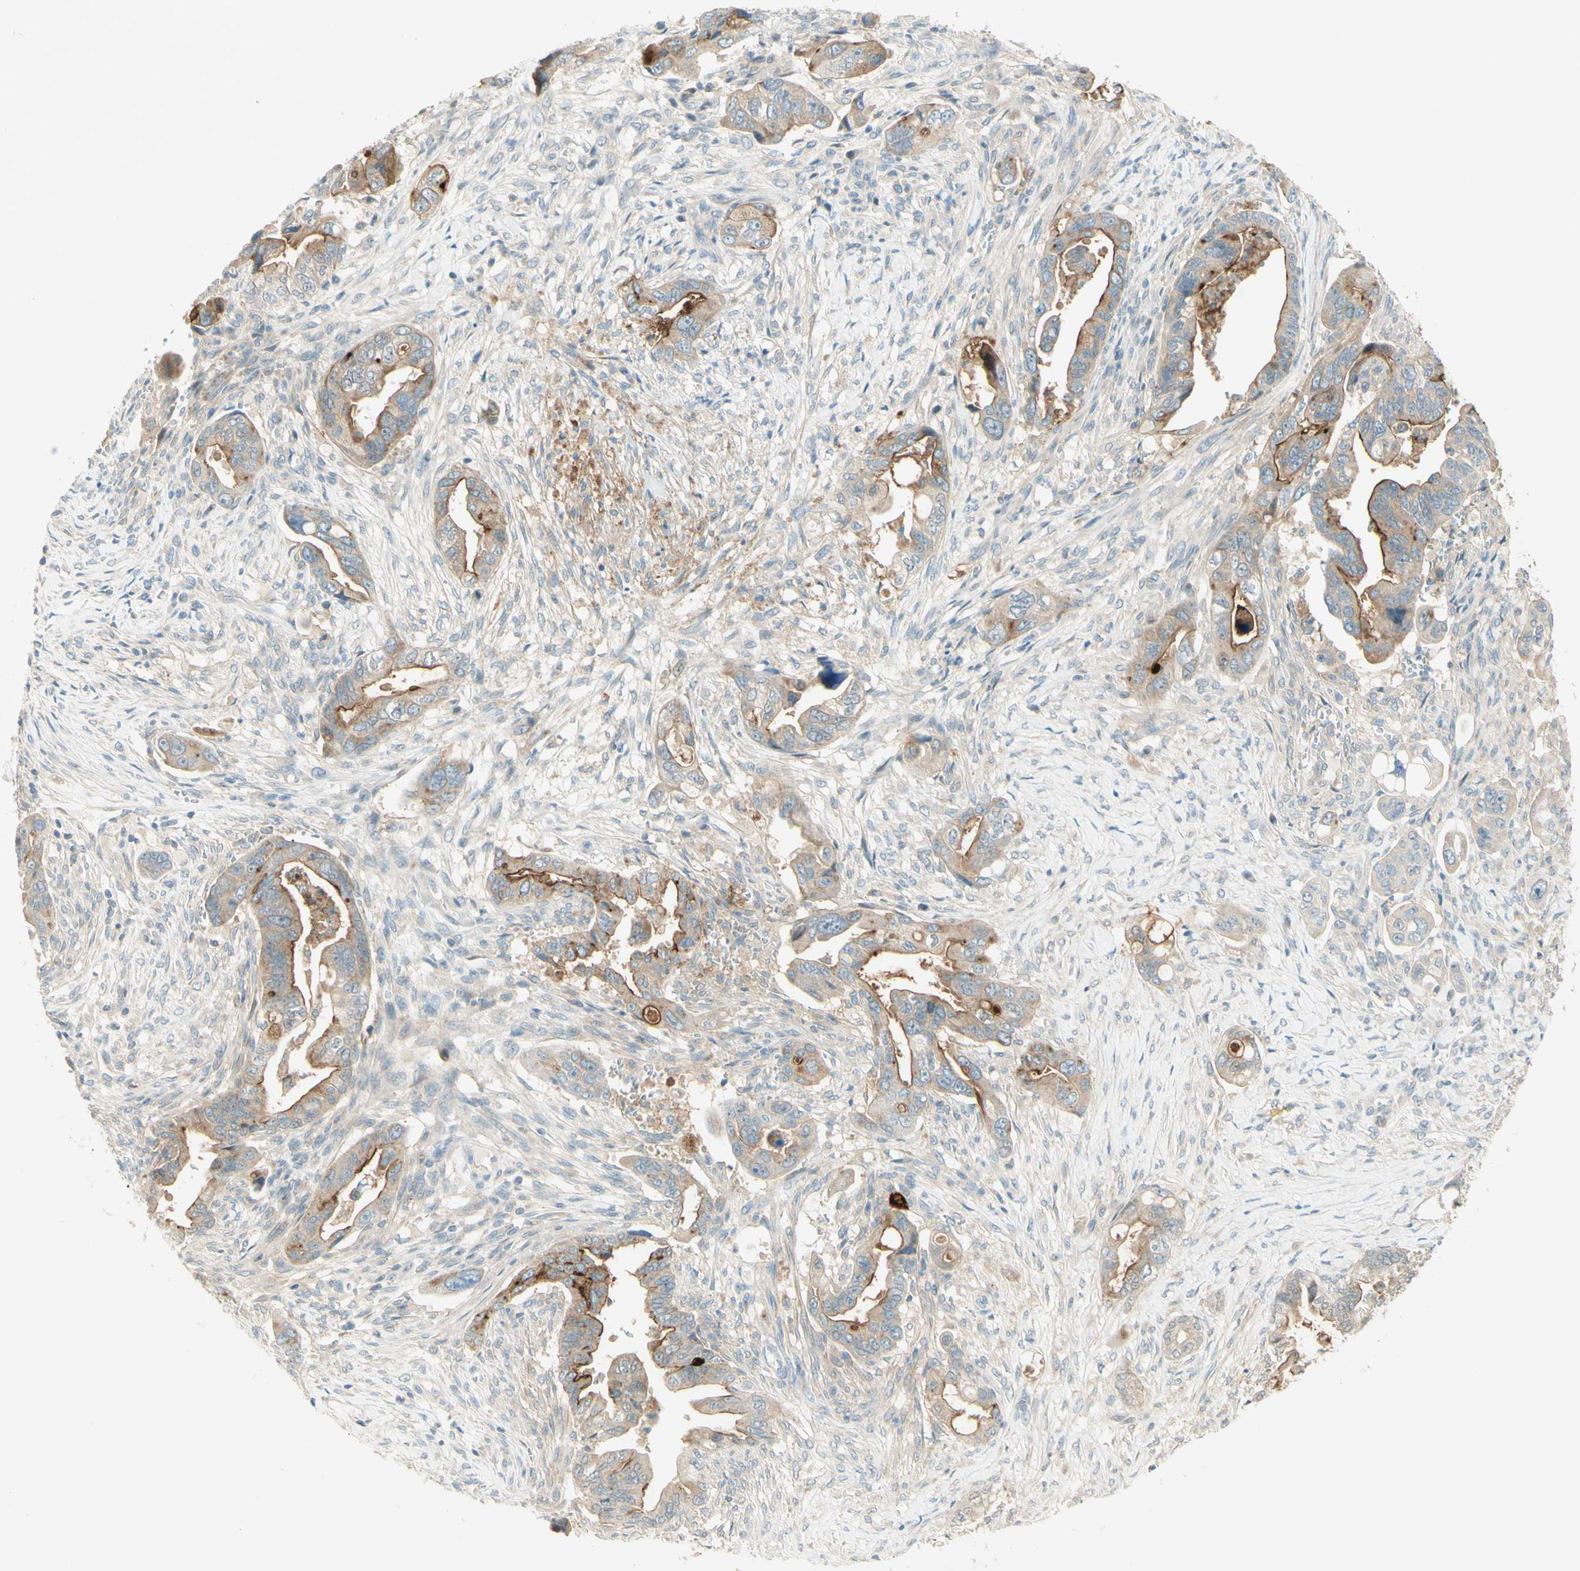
{"staining": {"intensity": "moderate", "quantity": ">75%", "location": "cytoplasmic/membranous"}, "tissue": "pancreatic cancer", "cell_type": "Tumor cells", "image_type": "cancer", "snomed": [{"axis": "morphology", "description": "Adenocarcinoma, NOS"}, {"axis": "topography", "description": "Pancreas"}], "caption": "Immunohistochemical staining of pancreatic adenocarcinoma reveals medium levels of moderate cytoplasmic/membranous positivity in about >75% of tumor cells.", "gene": "PROM1", "patient": {"sex": "male", "age": 70}}